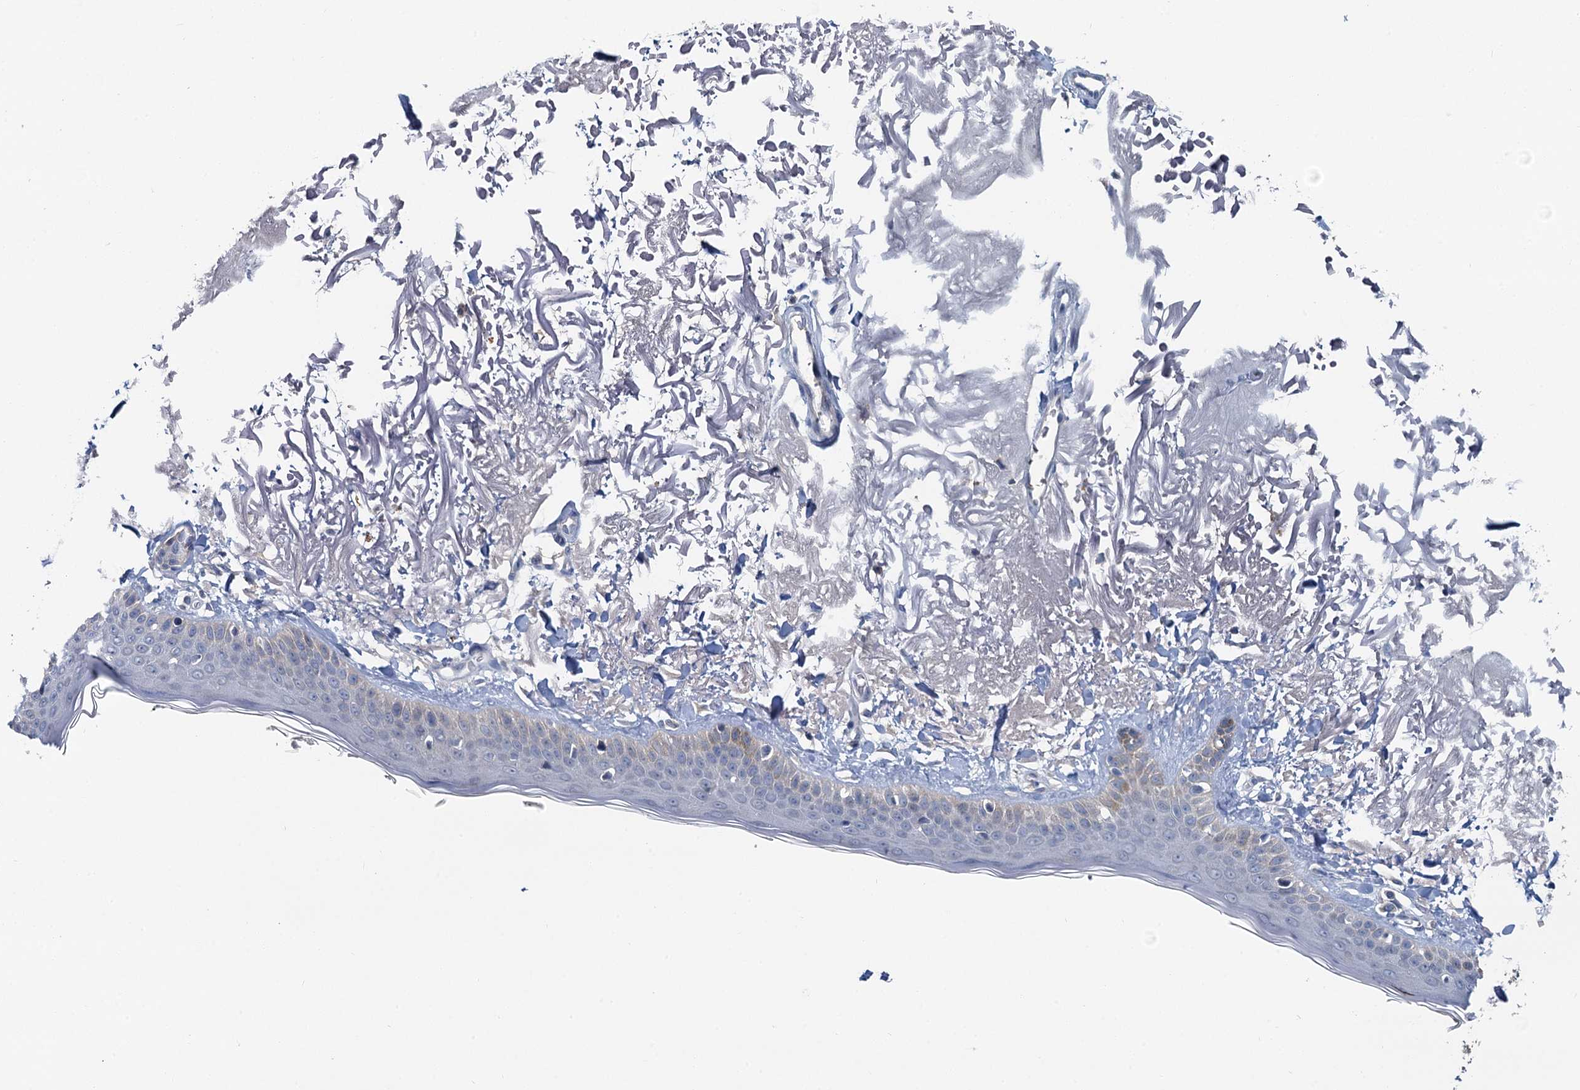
{"staining": {"intensity": "negative", "quantity": "none", "location": "none"}, "tissue": "skin", "cell_type": "Fibroblasts", "image_type": "normal", "snomed": [{"axis": "morphology", "description": "Normal tissue, NOS"}, {"axis": "topography", "description": "Skin"}, {"axis": "topography", "description": "Skeletal muscle"}], "caption": "Fibroblasts show no significant positivity in benign skin.", "gene": "SPINK9", "patient": {"sex": "male", "age": 83}}